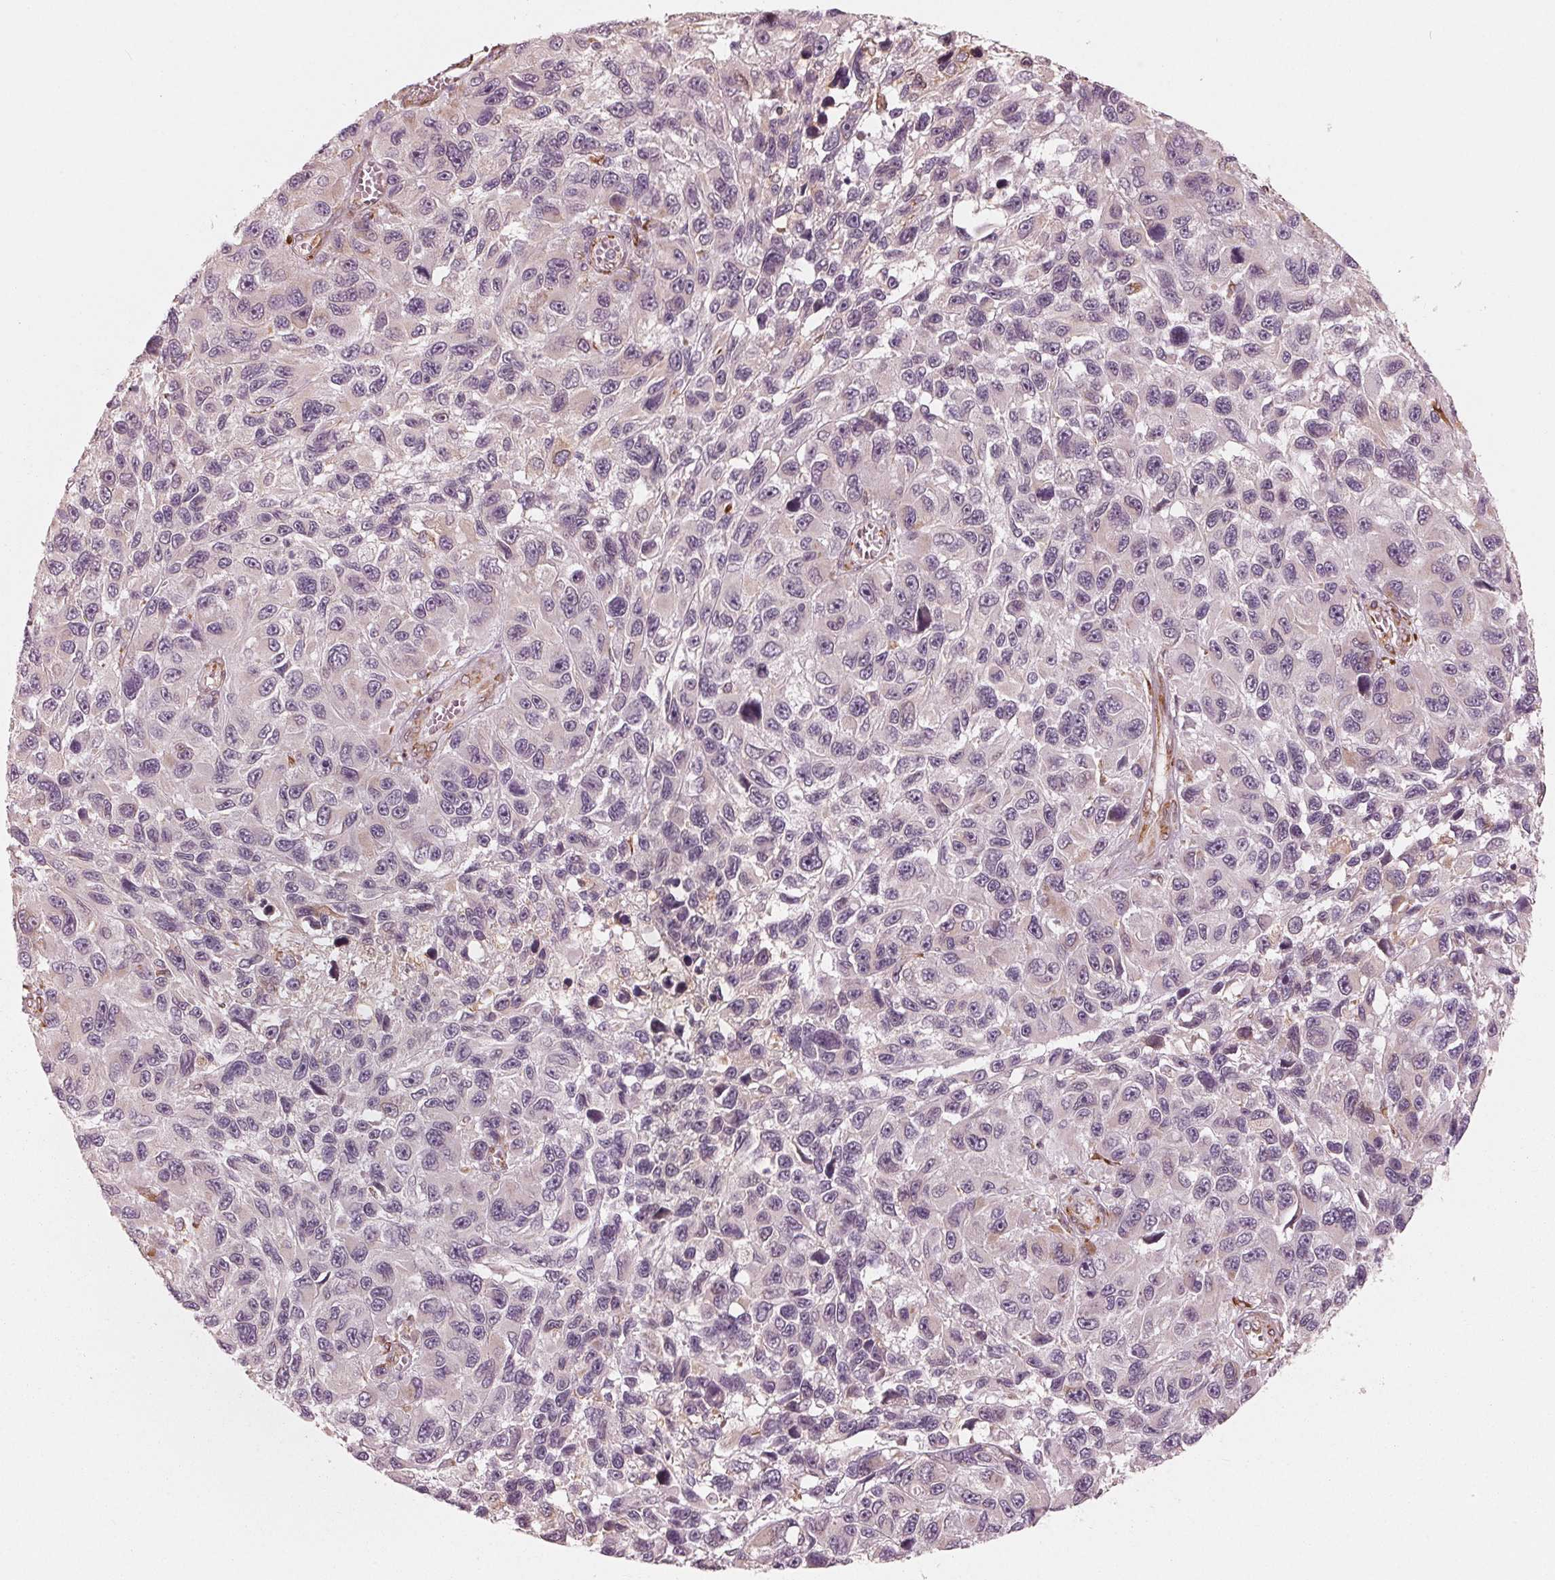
{"staining": {"intensity": "weak", "quantity": "<25%", "location": "cytoplasmic/membranous"}, "tissue": "melanoma", "cell_type": "Tumor cells", "image_type": "cancer", "snomed": [{"axis": "morphology", "description": "Malignant melanoma, NOS"}, {"axis": "topography", "description": "Skin"}], "caption": "Tumor cells are negative for brown protein staining in melanoma. (DAB immunohistochemistry (IHC) with hematoxylin counter stain).", "gene": "IKBIP", "patient": {"sex": "male", "age": 53}}